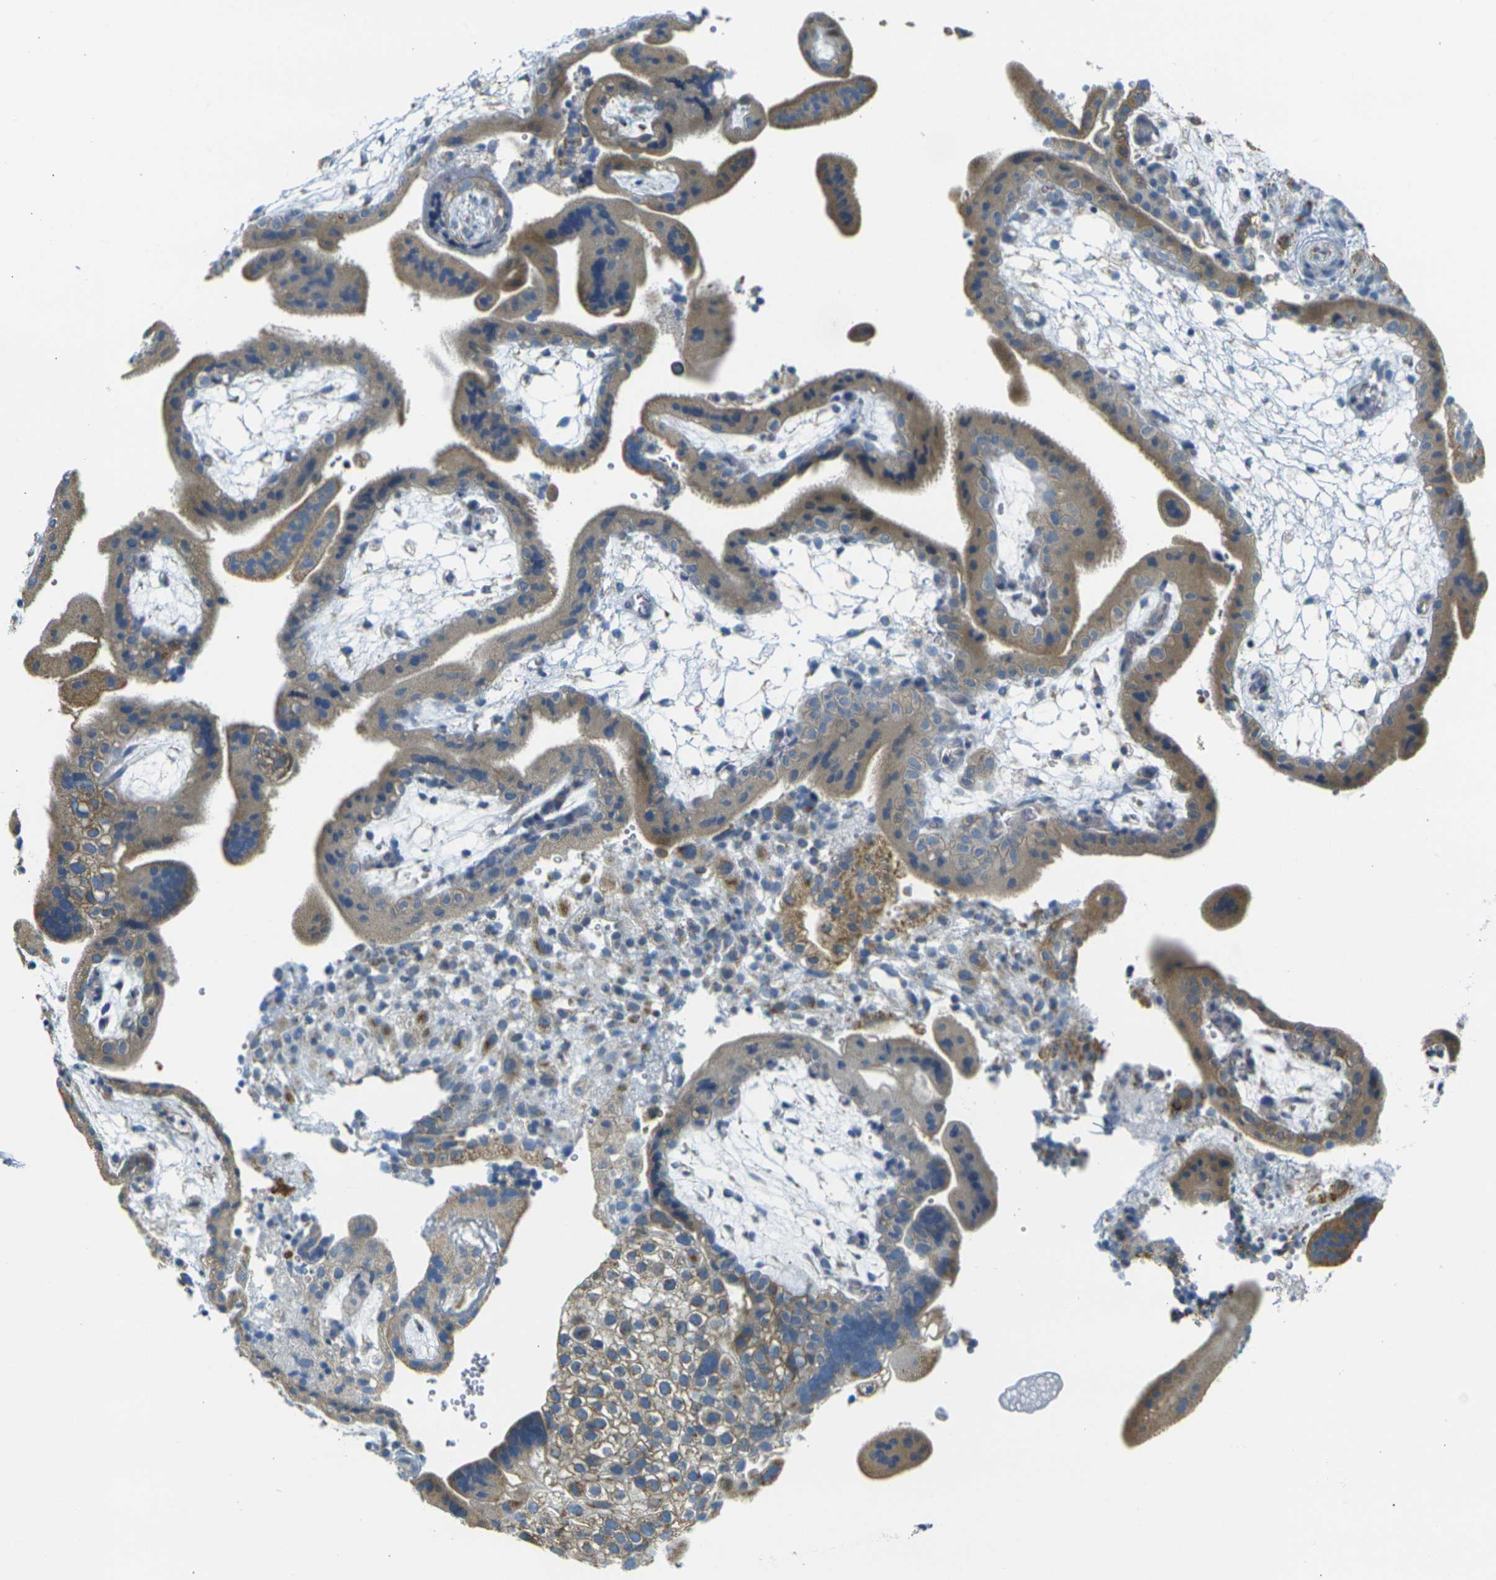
{"staining": {"intensity": "weak", "quantity": "<25%", "location": "cytoplasmic/membranous"}, "tissue": "placenta", "cell_type": "Decidual cells", "image_type": "normal", "snomed": [{"axis": "morphology", "description": "Normal tissue, NOS"}, {"axis": "topography", "description": "Placenta"}], "caption": "Immunohistochemical staining of benign human placenta reveals no significant positivity in decidual cells. The staining was performed using DAB (3,3'-diaminobenzidine) to visualize the protein expression in brown, while the nuclei were stained in blue with hematoxylin (Magnification: 20x).", "gene": "PARD6B", "patient": {"sex": "female", "age": 18}}